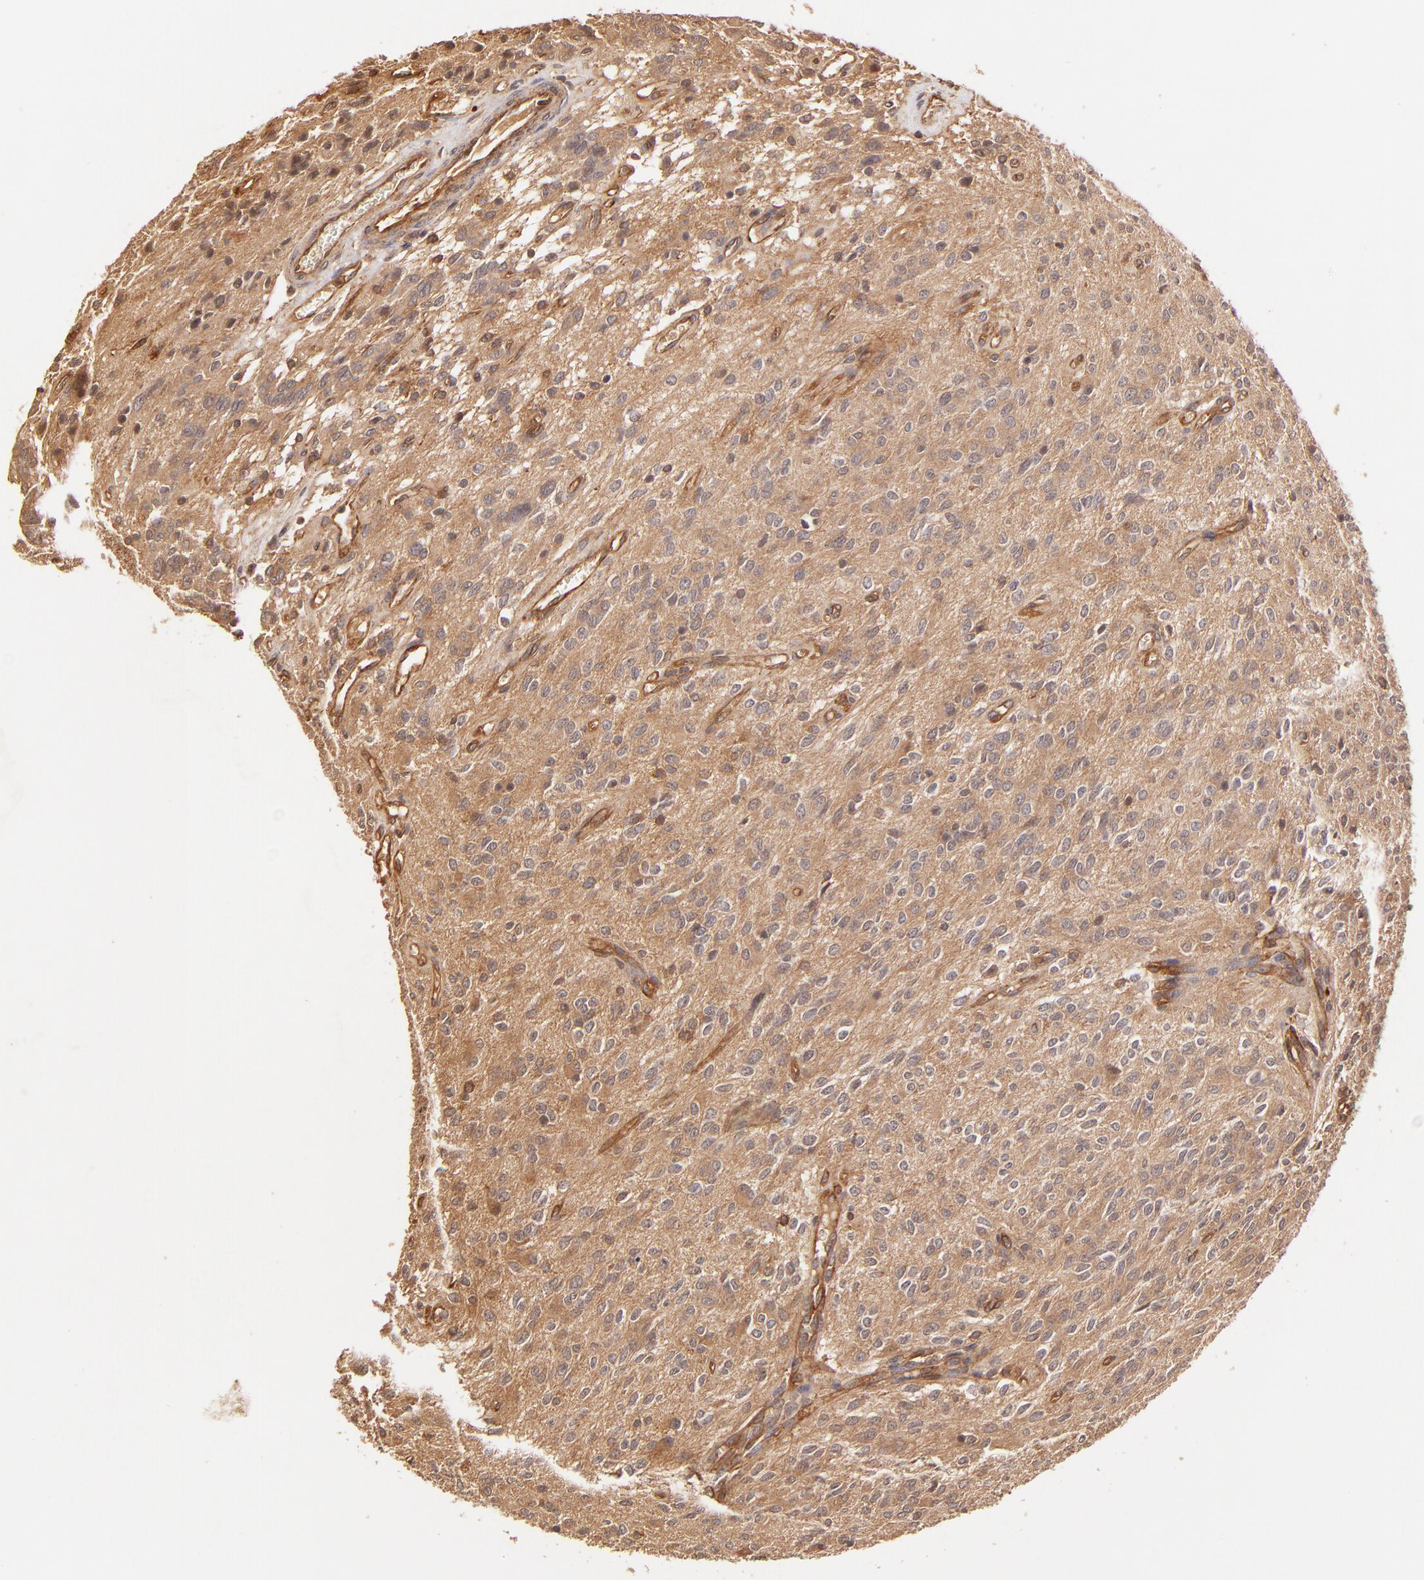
{"staining": {"intensity": "weak", "quantity": ">75%", "location": "cytoplasmic/membranous"}, "tissue": "glioma", "cell_type": "Tumor cells", "image_type": "cancer", "snomed": [{"axis": "morphology", "description": "Glioma, malignant, Low grade"}, {"axis": "topography", "description": "Brain"}], "caption": "This histopathology image shows malignant low-grade glioma stained with immunohistochemistry (IHC) to label a protein in brown. The cytoplasmic/membranous of tumor cells show weak positivity for the protein. Nuclei are counter-stained blue.", "gene": "ITGB1", "patient": {"sex": "female", "age": 15}}